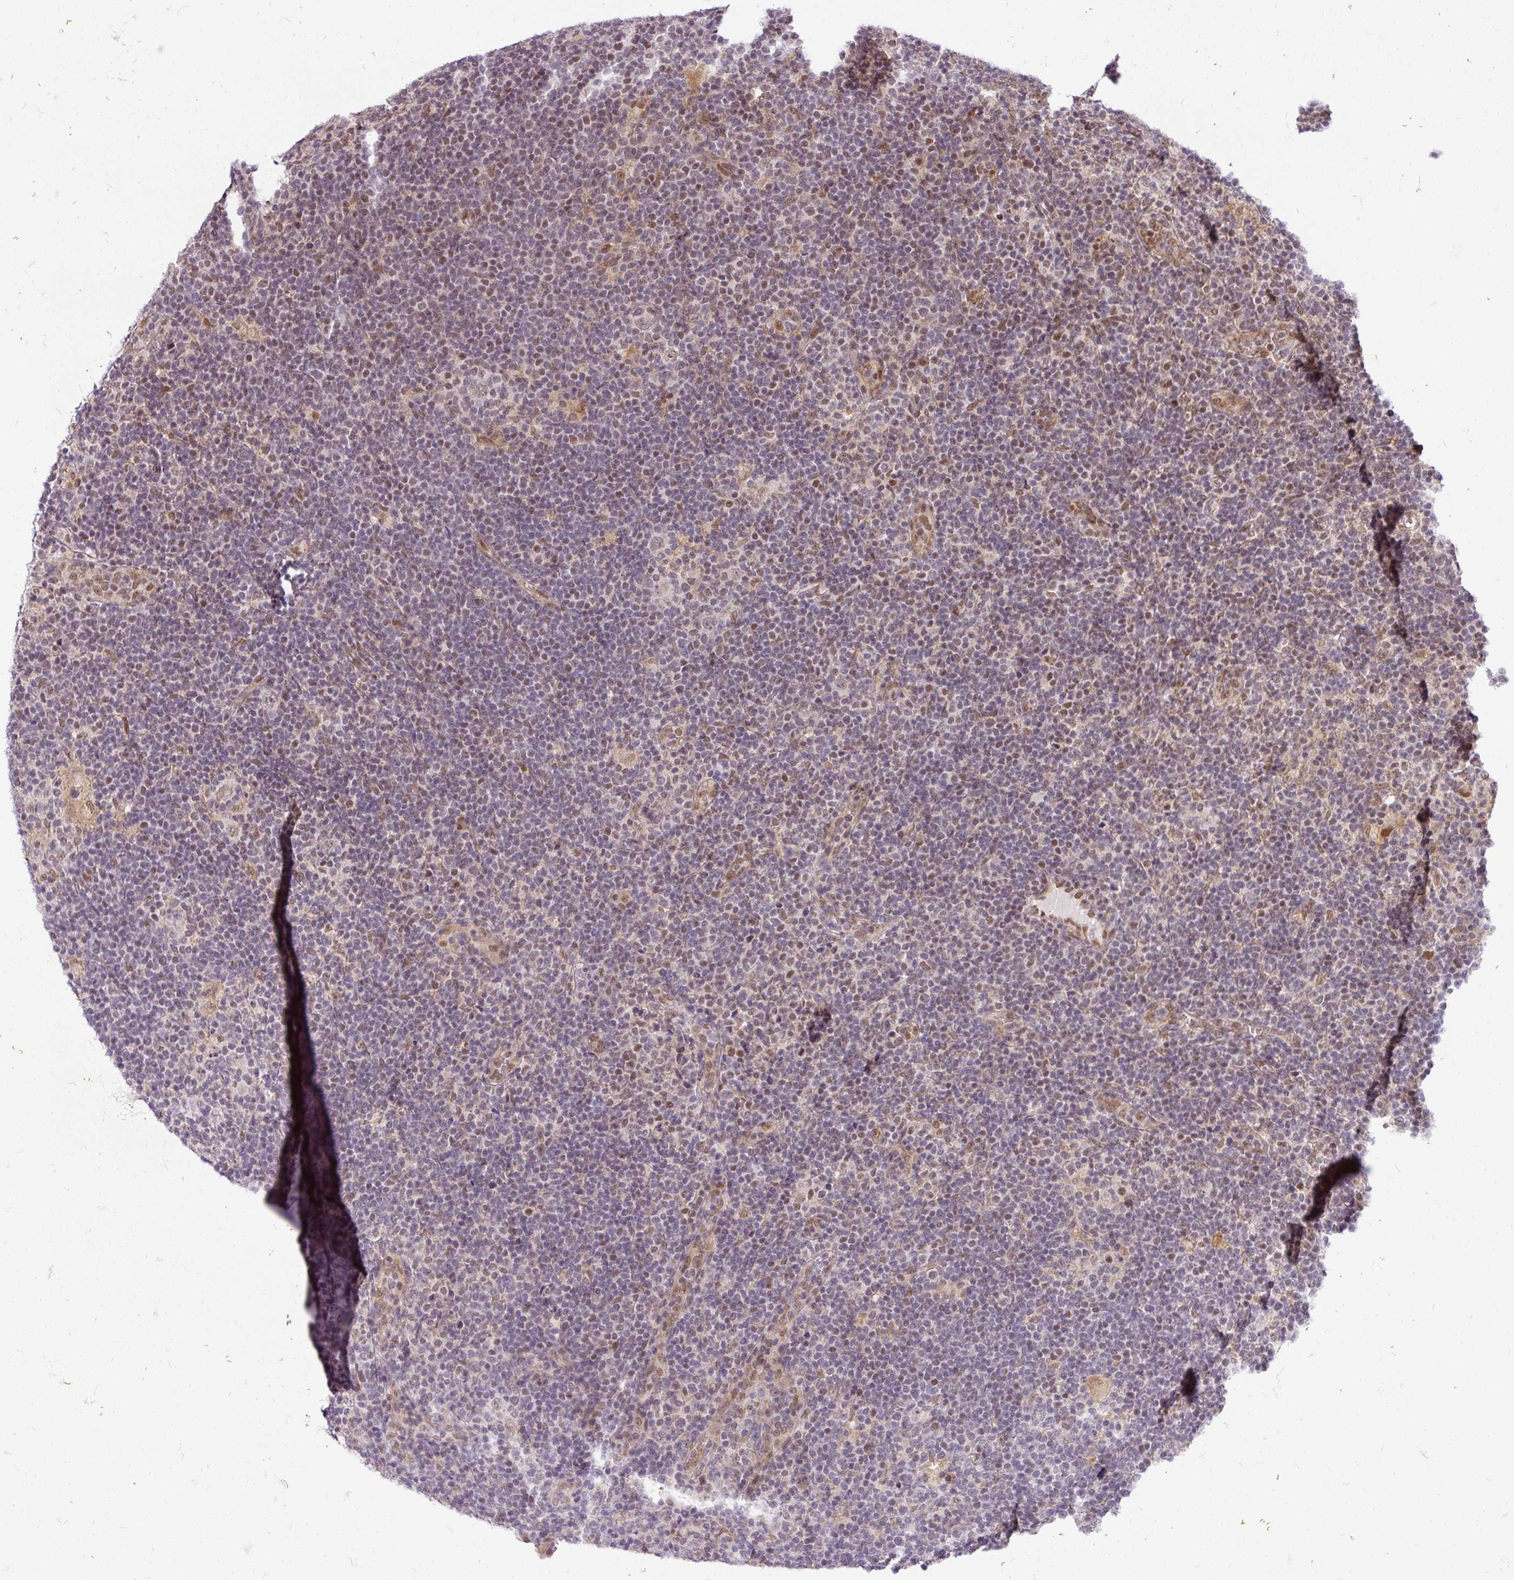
{"staining": {"intensity": "weak", "quantity": "25%-75%", "location": "nuclear"}, "tissue": "lymphoma", "cell_type": "Tumor cells", "image_type": "cancer", "snomed": [{"axis": "morphology", "description": "Hodgkin's disease, NOS"}, {"axis": "topography", "description": "Lymph node"}], "caption": "A micrograph of human lymphoma stained for a protein exhibits weak nuclear brown staining in tumor cells.", "gene": "C1orf226", "patient": {"sex": "female", "age": 57}}